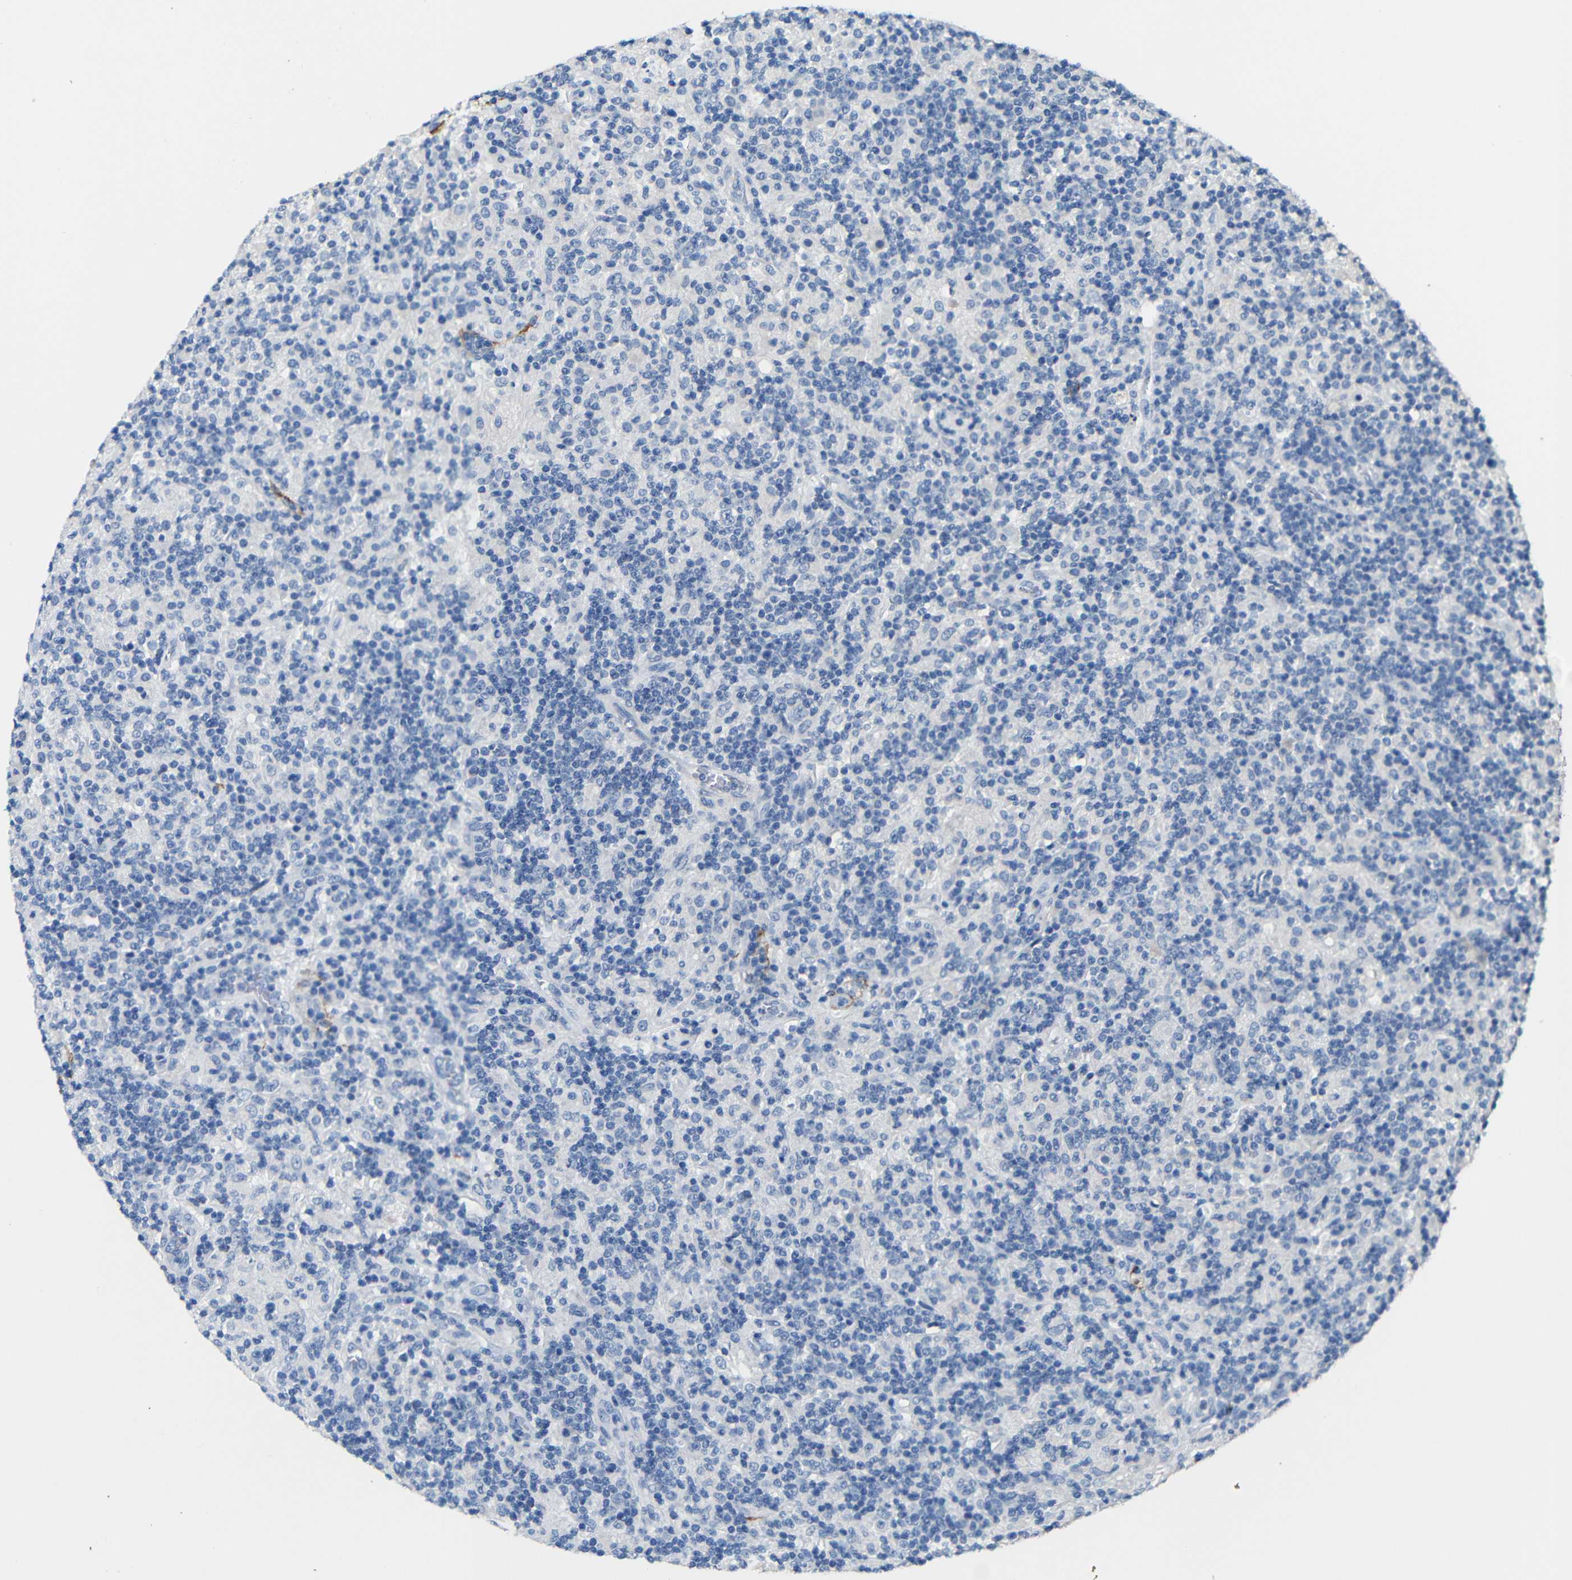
{"staining": {"intensity": "negative", "quantity": "none", "location": "none"}, "tissue": "lymphoma", "cell_type": "Tumor cells", "image_type": "cancer", "snomed": [{"axis": "morphology", "description": "Hodgkin's disease, NOS"}, {"axis": "topography", "description": "Lymph node"}], "caption": "A photomicrograph of lymphoma stained for a protein exhibits no brown staining in tumor cells.", "gene": "ACKR2", "patient": {"sex": "male", "age": 70}}